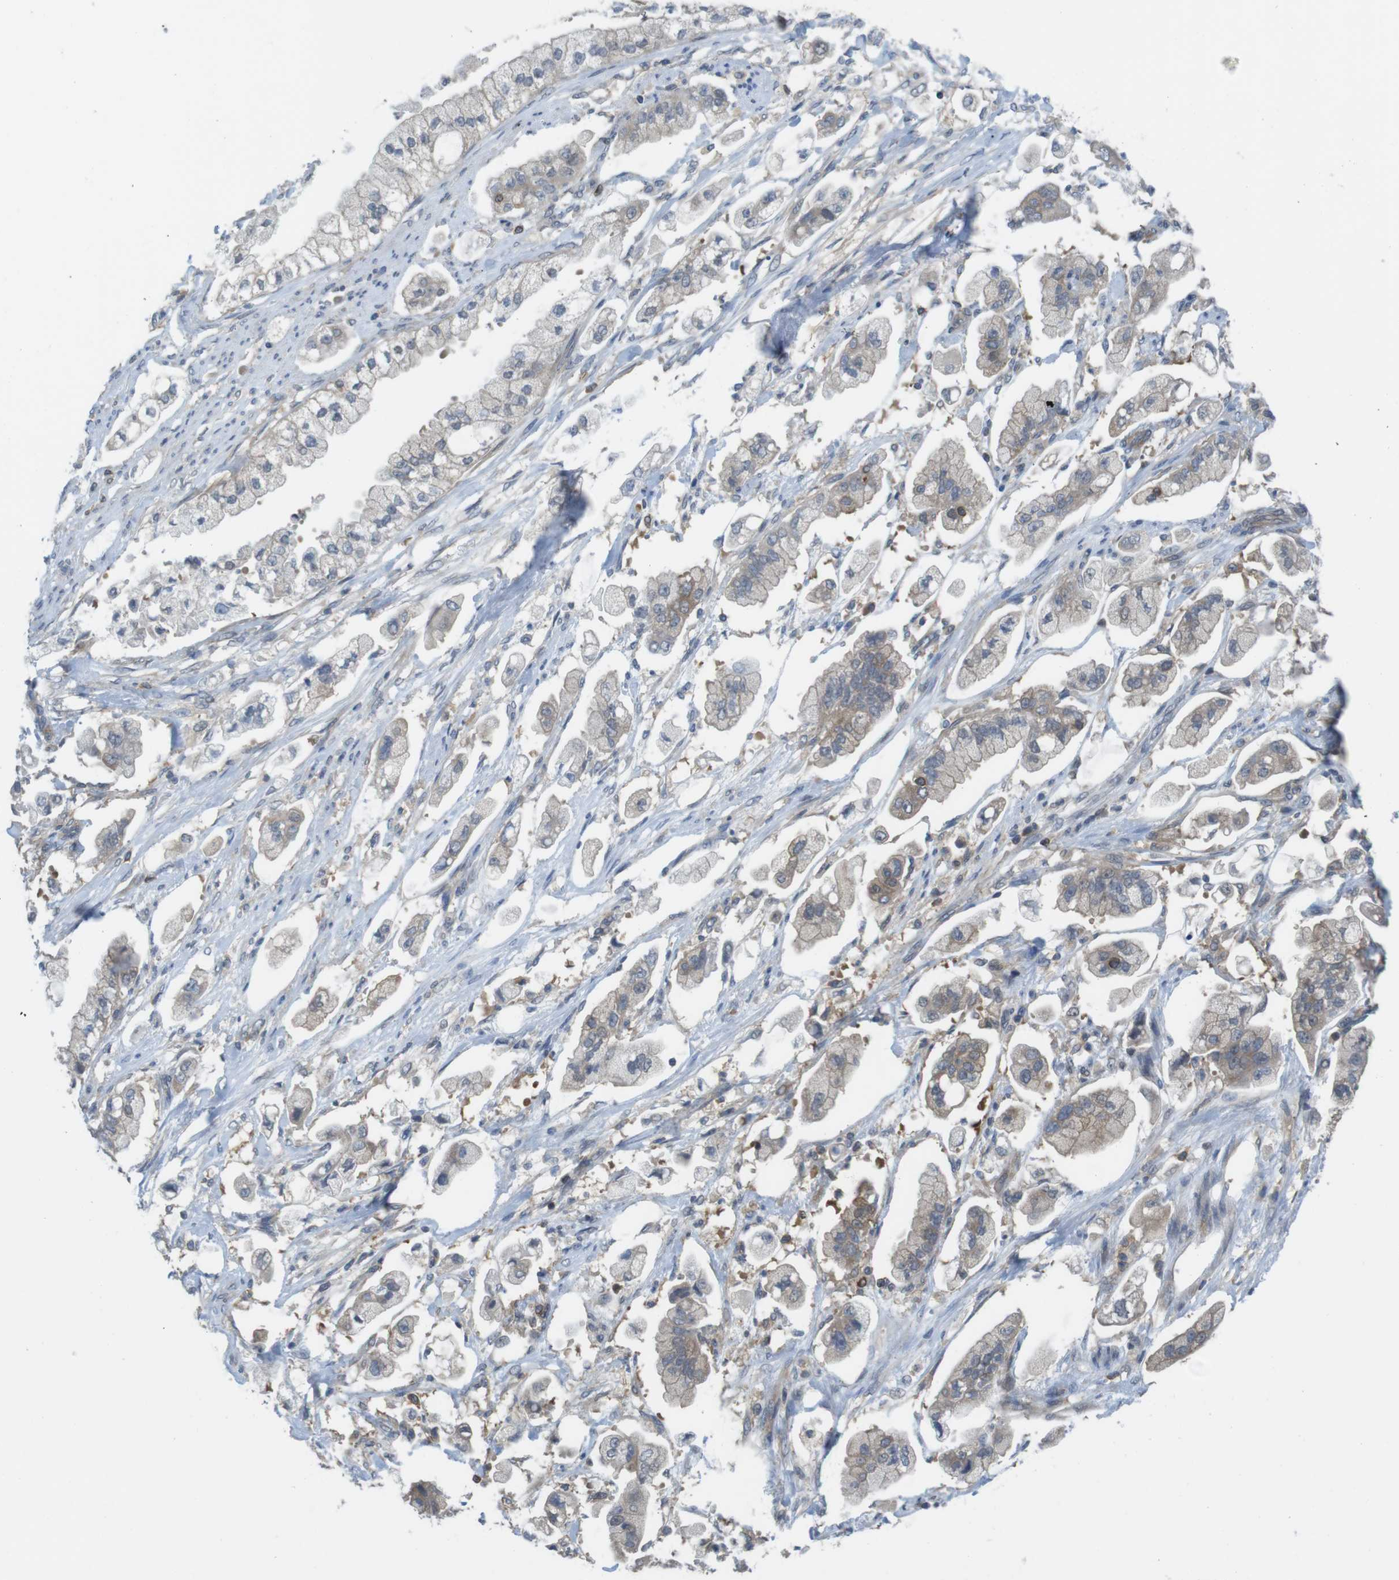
{"staining": {"intensity": "moderate", "quantity": ">75%", "location": "cytoplasmic/membranous"}, "tissue": "stomach cancer", "cell_type": "Tumor cells", "image_type": "cancer", "snomed": [{"axis": "morphology", "description": "Adenocarcinoma, NOS"}, {"axis": "topography", "description": "Stomach"}], "caption": "This is an image of immunohistochemistry staining of adenocarcinoma (stomach), which shows moderate staining in the cytoplasmic/membranous of tumor cells.", "gene": "MTHFD1", "patient": {"sex": "male", "age": 62}}